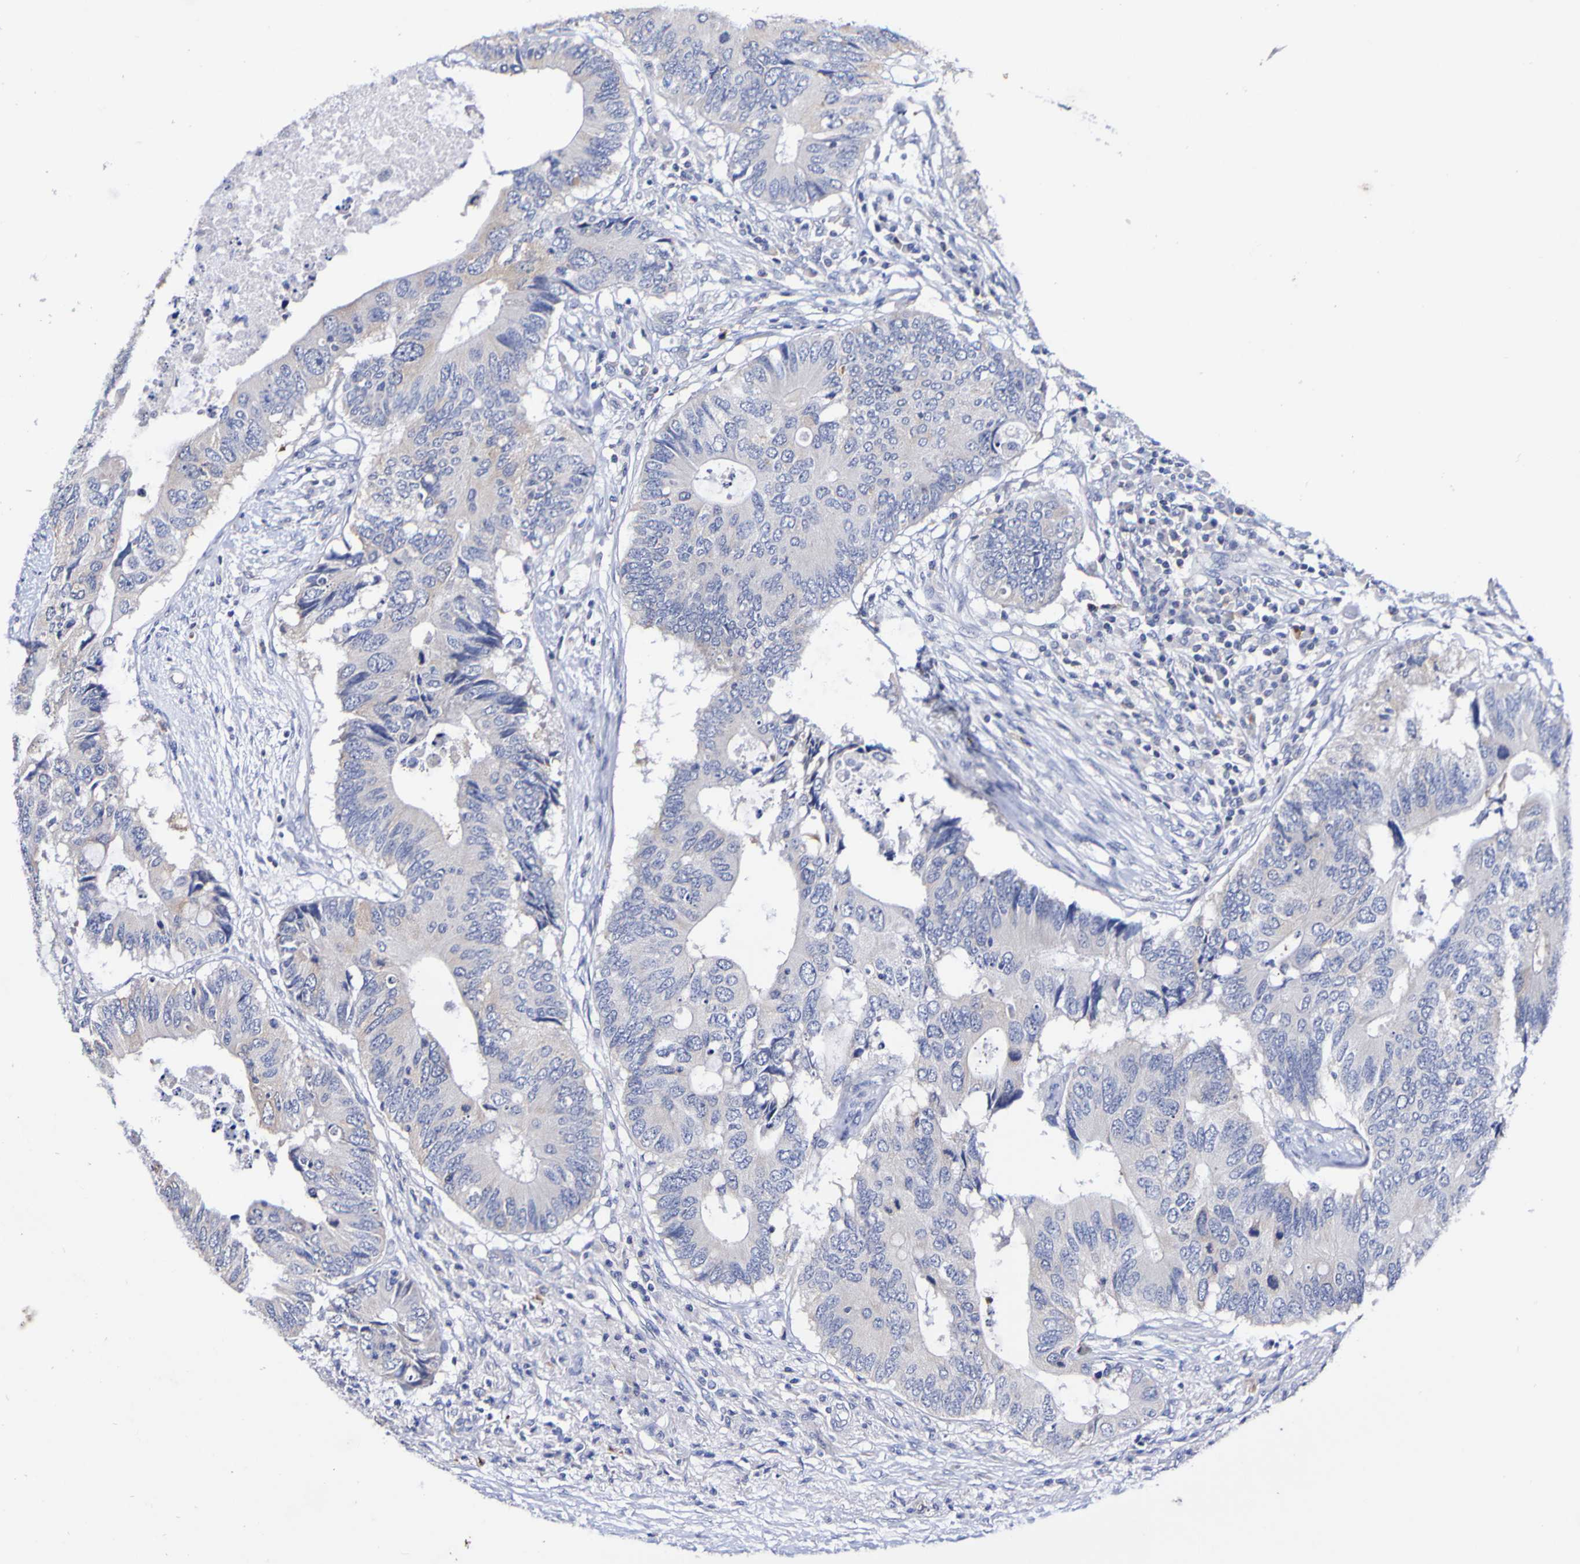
{"staining": {"intensity": "weak", "quantity": "<25%", "location": "cytoplasmic/membranous"}, "tissue": "colorectal cancer", "cell_type": "Tumor cells", "image_type": "cancer", "snomed": [{"axis": "morphology", "description": "Adenocarcinoma, NOS"}, {"axis": "topography", "description": "Colon"}], "caption": "DAB immunohistochemical staining of human colorectal cancer reveals no significant expression in tumor cells.", "gene": "ACVR1C", "patient": {"sex": "male", "age": 71}}